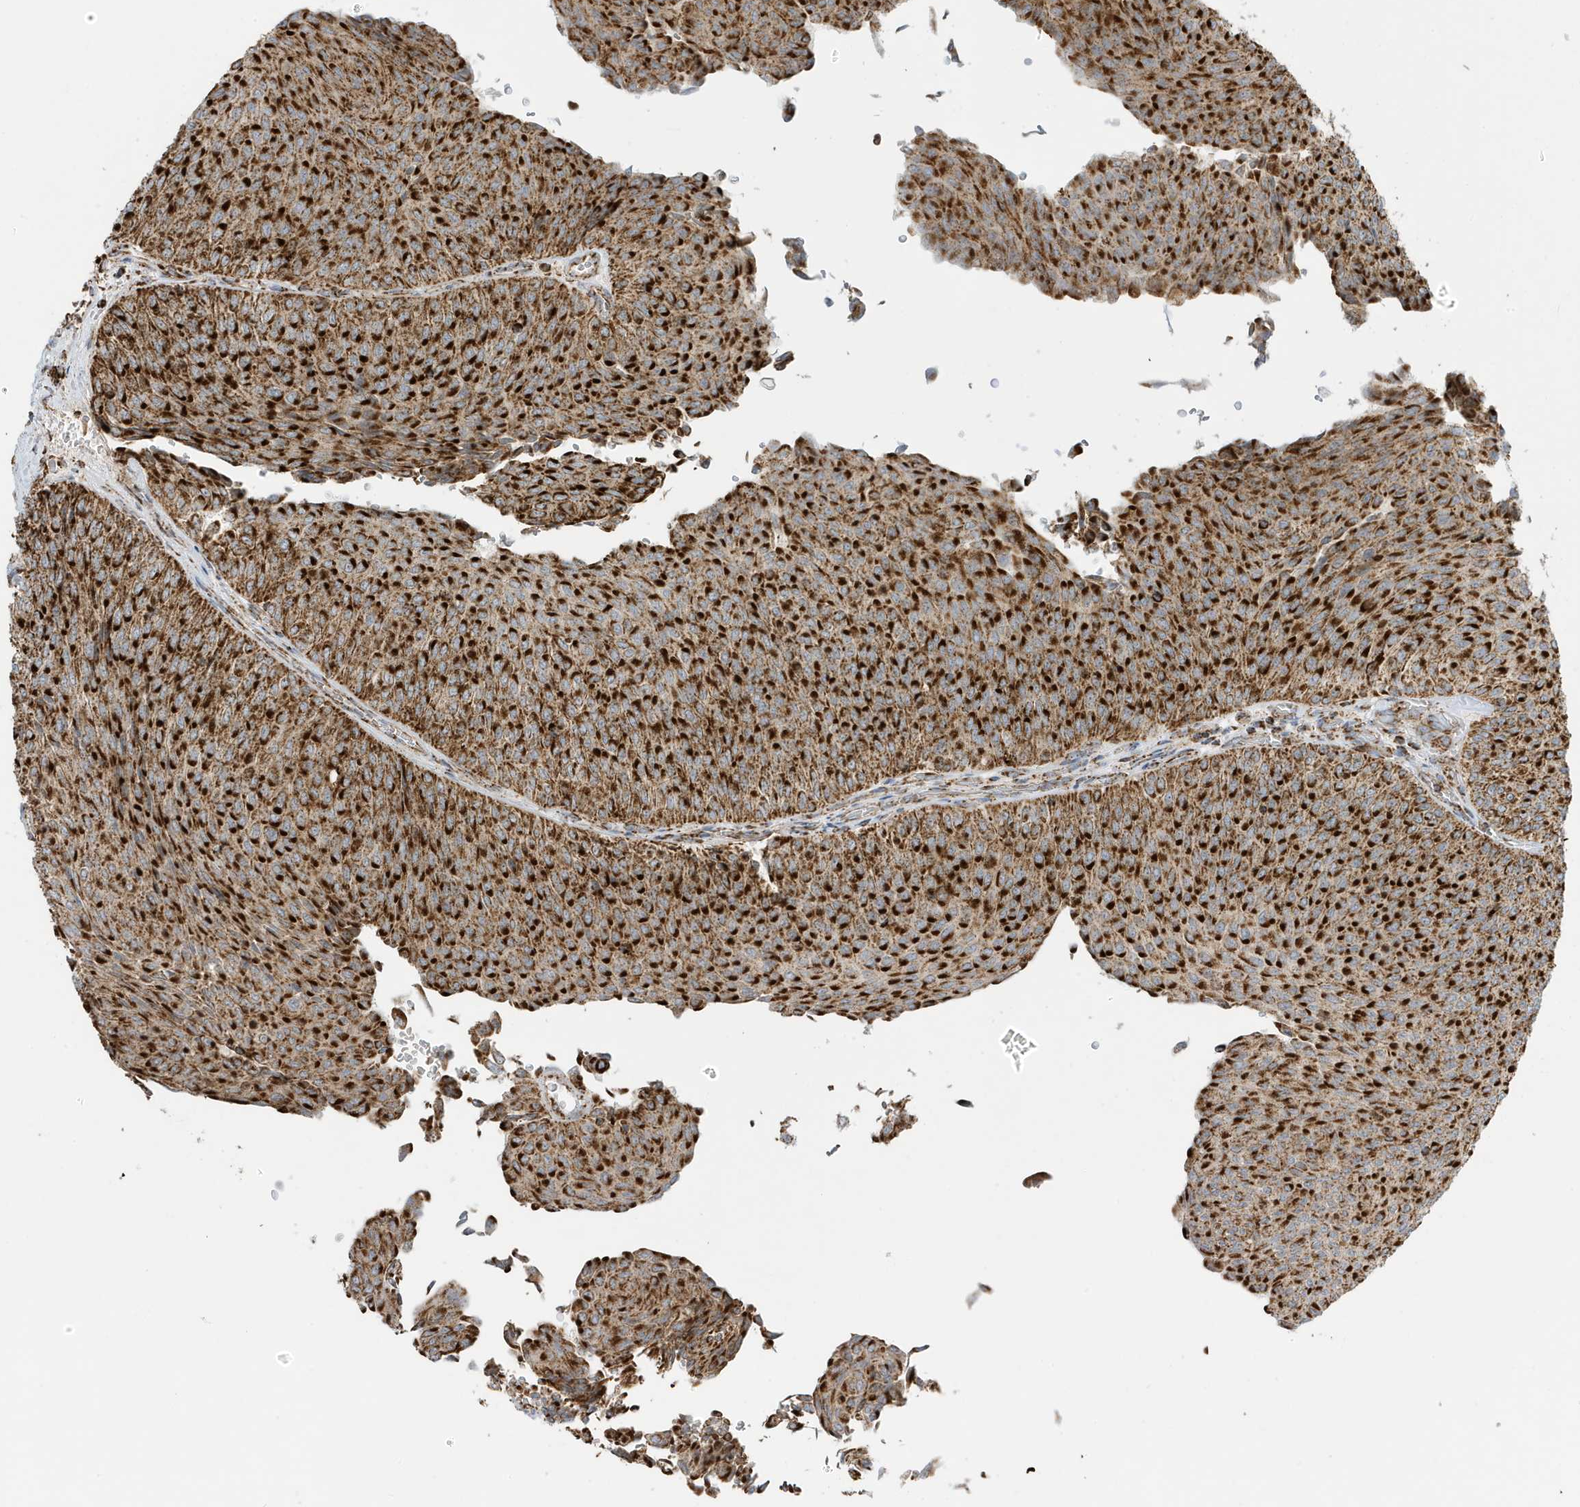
{"staining": {"intensity": "strong", "quantity": ">75%", "location": "cytoplasmic/membranous"}, "tissue": "urothelial cancer", "cell_type": "Tumor cells", "image_type": "cancer", "snomed": [{"axis": "morphology", "description": "Urothelial carcinoma, Low grade"}, {"axis": "topography", "description": "Urinary bladder"}], "caption": "Strong cytoplasmic/membranous expression is identified in about >75% of tumor cells in urothelial carcinoma (low-grade).", "gene": "ATP5ME", "patient": {"sex": "male", "age": 78}}